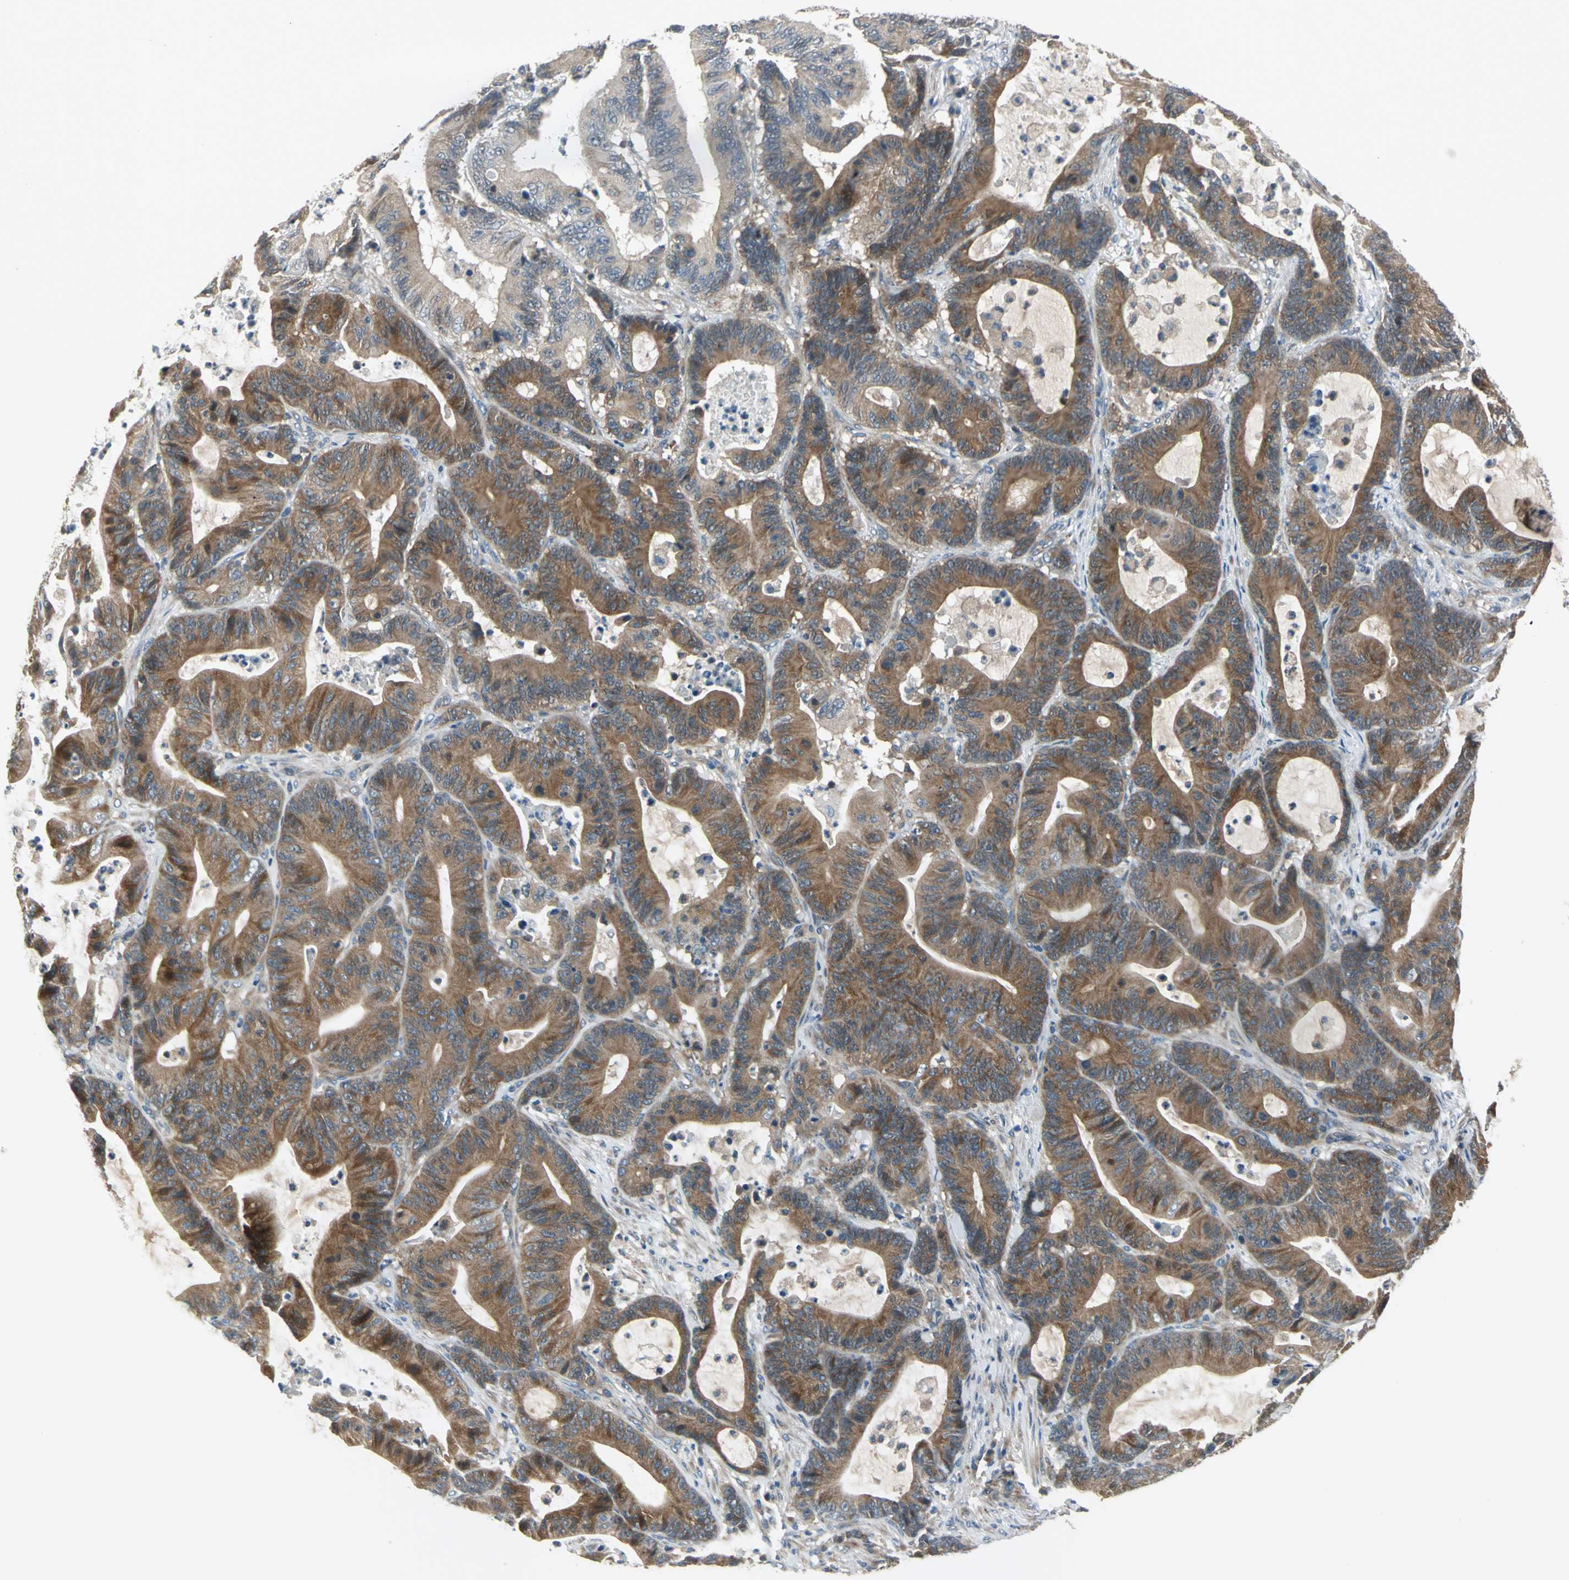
{"staining": {"intensity": "strong", "quantity": ">75%", "location": "cytoplasmic/membranous"}, "tissue": "colorectal cancer", "cell_type": "Tumor cells", "image_type": "cancer", "snomed": [{"axis": "morphology", "description": "Adenocarcinoma, NOS"}, {"axis": "topography", "description": "Colon"}], "caption": "Immunohistochemical staining of human adenocarcinoma (colorectal) shows high levels of strong cytoplasmic/membranous protein expression in about >75% of tumor cells.", "gene": "PRKAA1", "patient": {"sex": "female", "age": 84}}